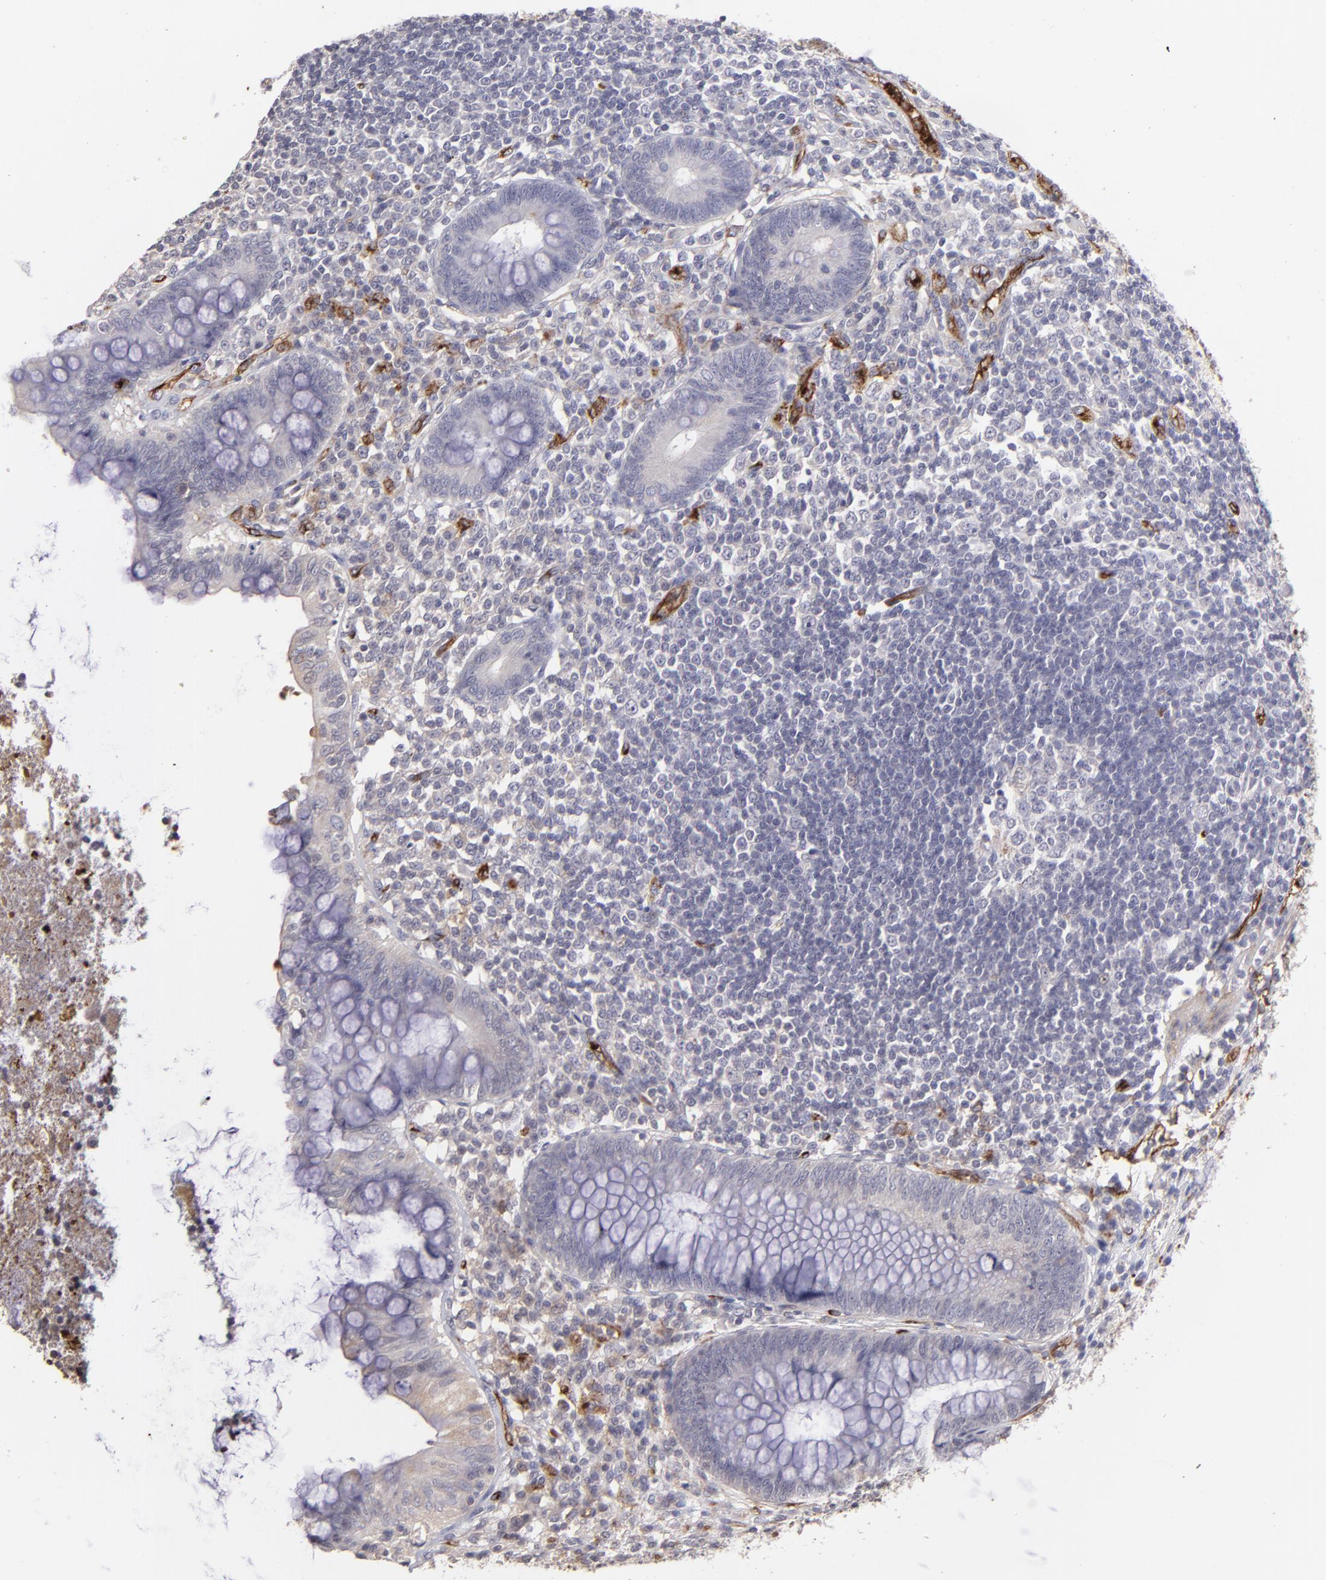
{"staining": {"intensity": "negative", "quantity": "none", "location": "none"}, "tissue": "appendix", "cell_type": "Glandular cells", "image_type": "normal", "snomed": [{"axis": "morphology", "description": "Normal tissue, NOS"}, {"axis": "topography", "description": "Appendix"}], "caption": "IHC photomicrograph of unremarkable appendix stained for a protein (brown), which exhibits no expression in glandular cells. (Brightfield microscopy of DAB immunohistochemistry at high magnification).", "gene": "DYSF", "patient": {"sex": "female", "age": 66}}